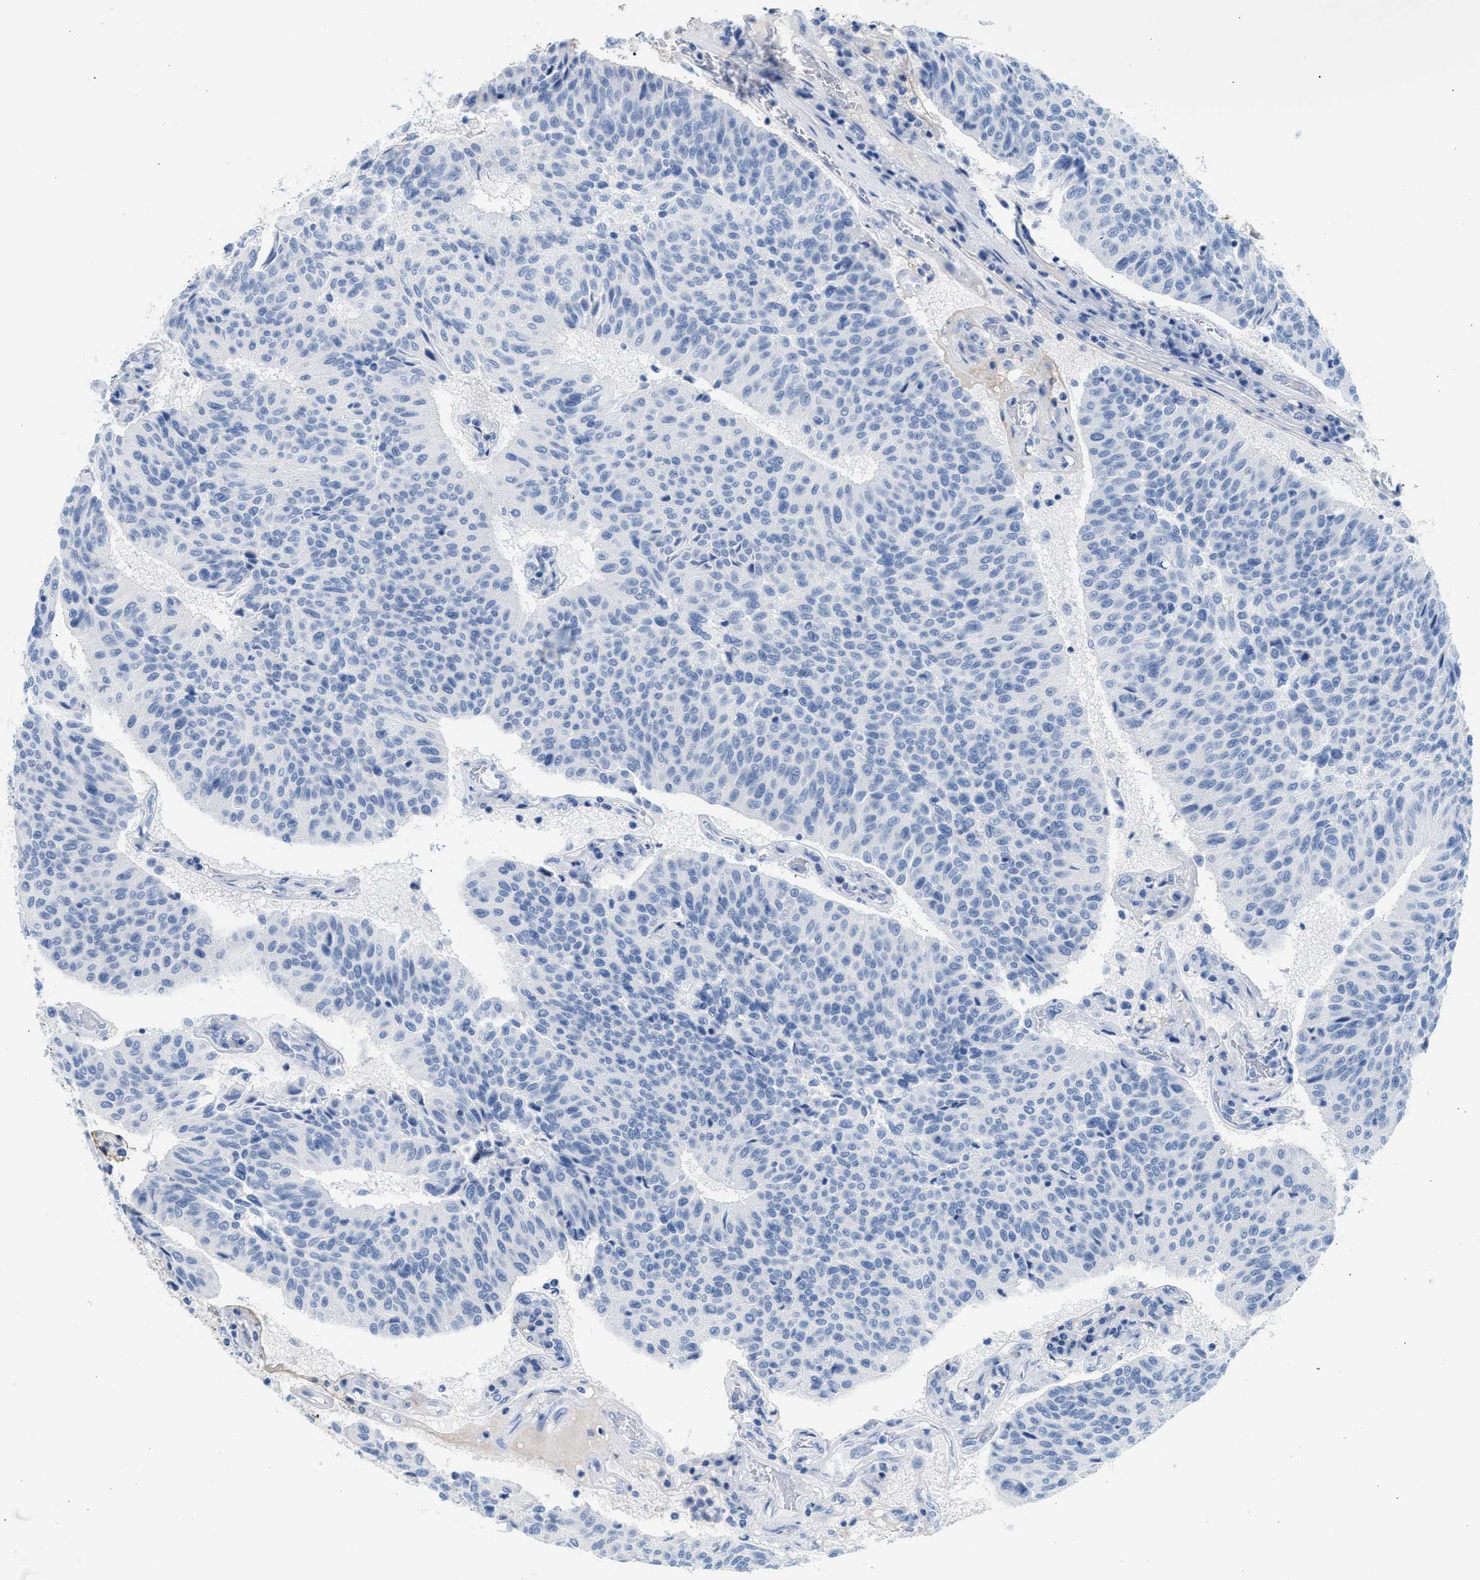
{"staining": {"intensity": "negative", "quantity": "none", "location": "none"}, "tissue": "urothelial cancer", "cell_type": "Tumor cells", "image_type": "cancer", "snomed": [{"axis": "morphology", "description": "Urothelial carcinoma, High grade"}, {"axis": "topography", "description": "Urinary bladder"}], "caption": "The IHC micrograph has no significant staining in tumor cells of urothelial carcinoma (high-grade) tissue. (DAB immunohistochemistry, high magnification).", "gene": "TNR", "patient": {"sex": "male", "age": 66}}